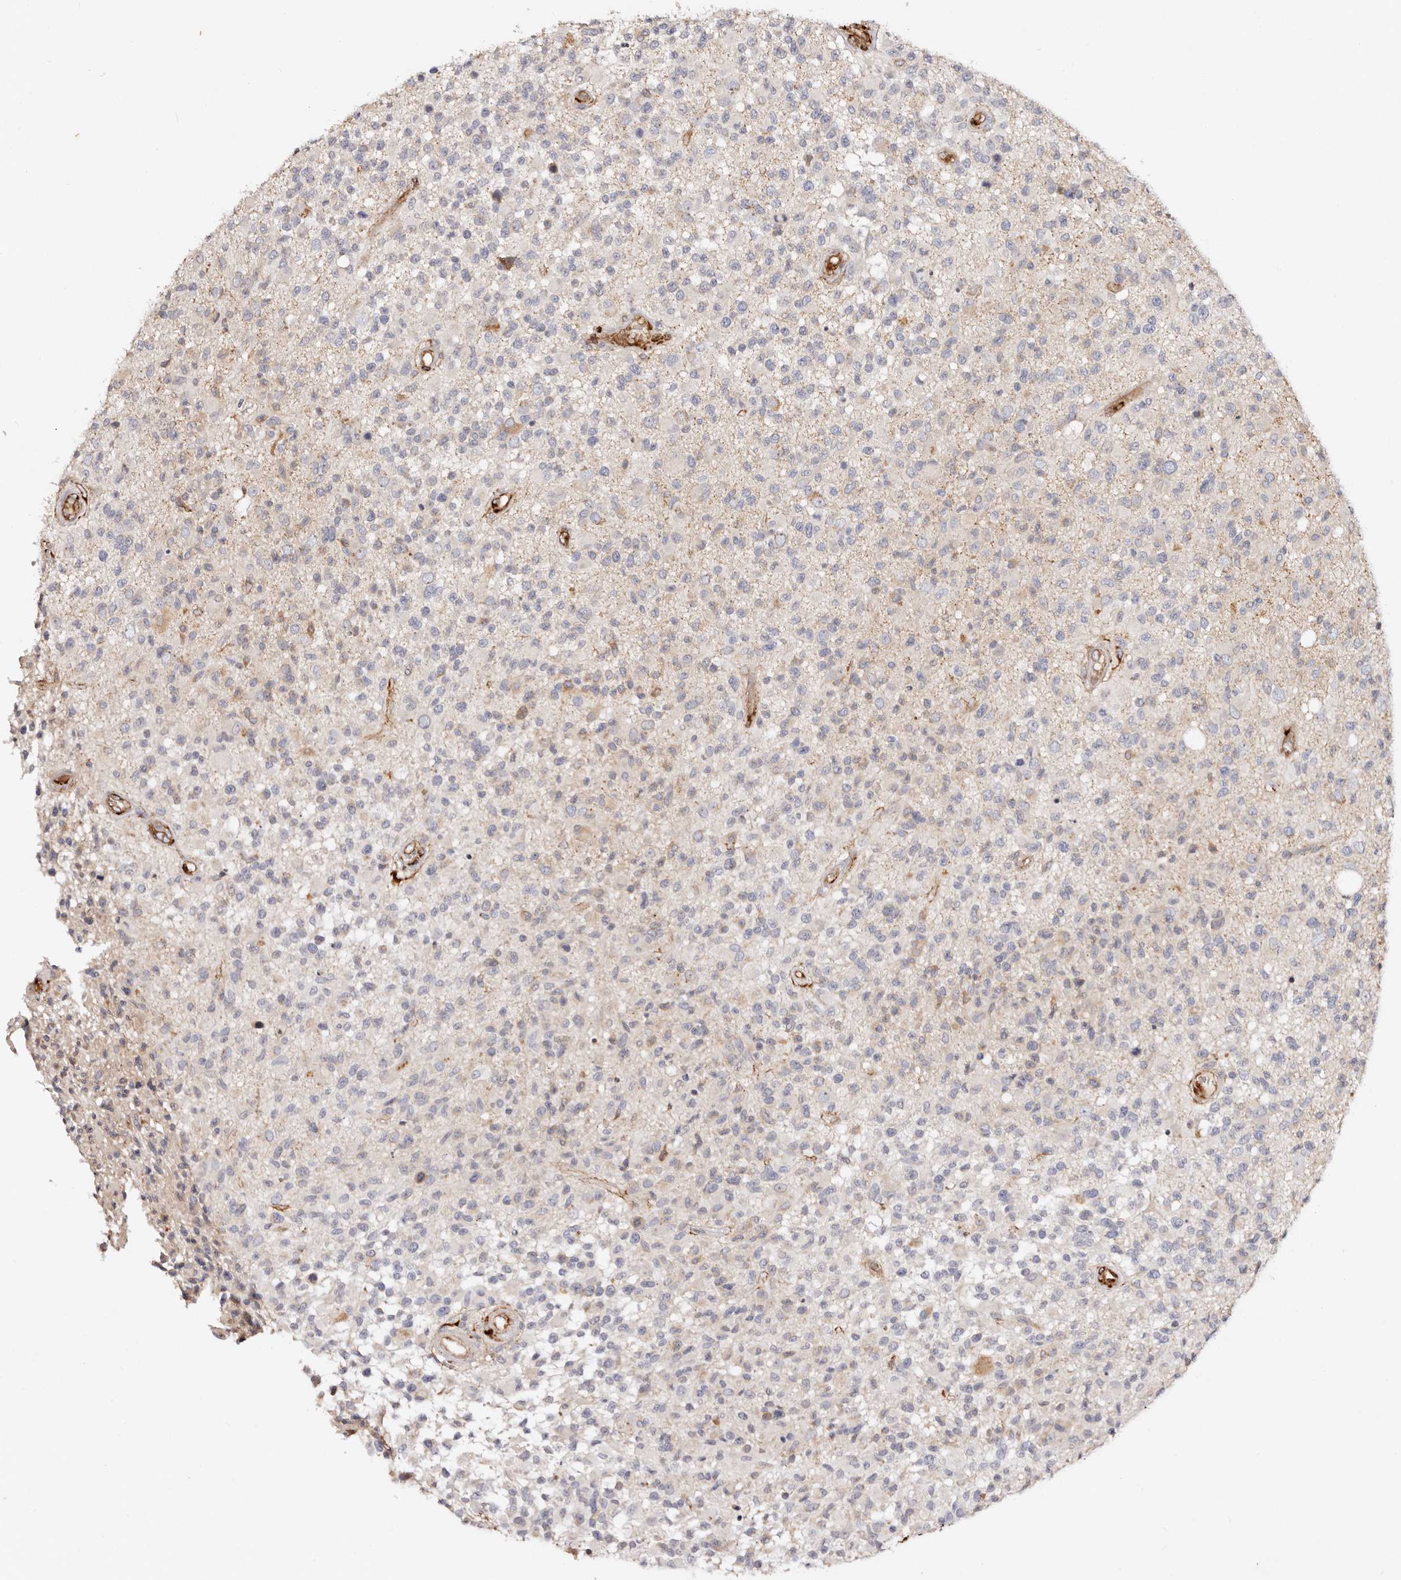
{"staining": {"intensity": "negative", "quantity": "none", "location": "none"}, "tissue": "glioma", "cell_type": "Tumor cells", "image_type": "cancer", "snomed": [{"axis": "morphology", "description": "Glioma, malignant, High grade"}, {"axis": "morphology", "description": "Glioblastoma, NOS"}, {"axis": "topography", "description": "Brain"}], "caption": "A high-resolution photomicrograph shows immunohistochemistry (IHC) staining of glioblastoma, which demonstrates no significant positivity in tumor cells.", "gene": "SERPINH1", "patient": {"sex": "male", "age": 60}}